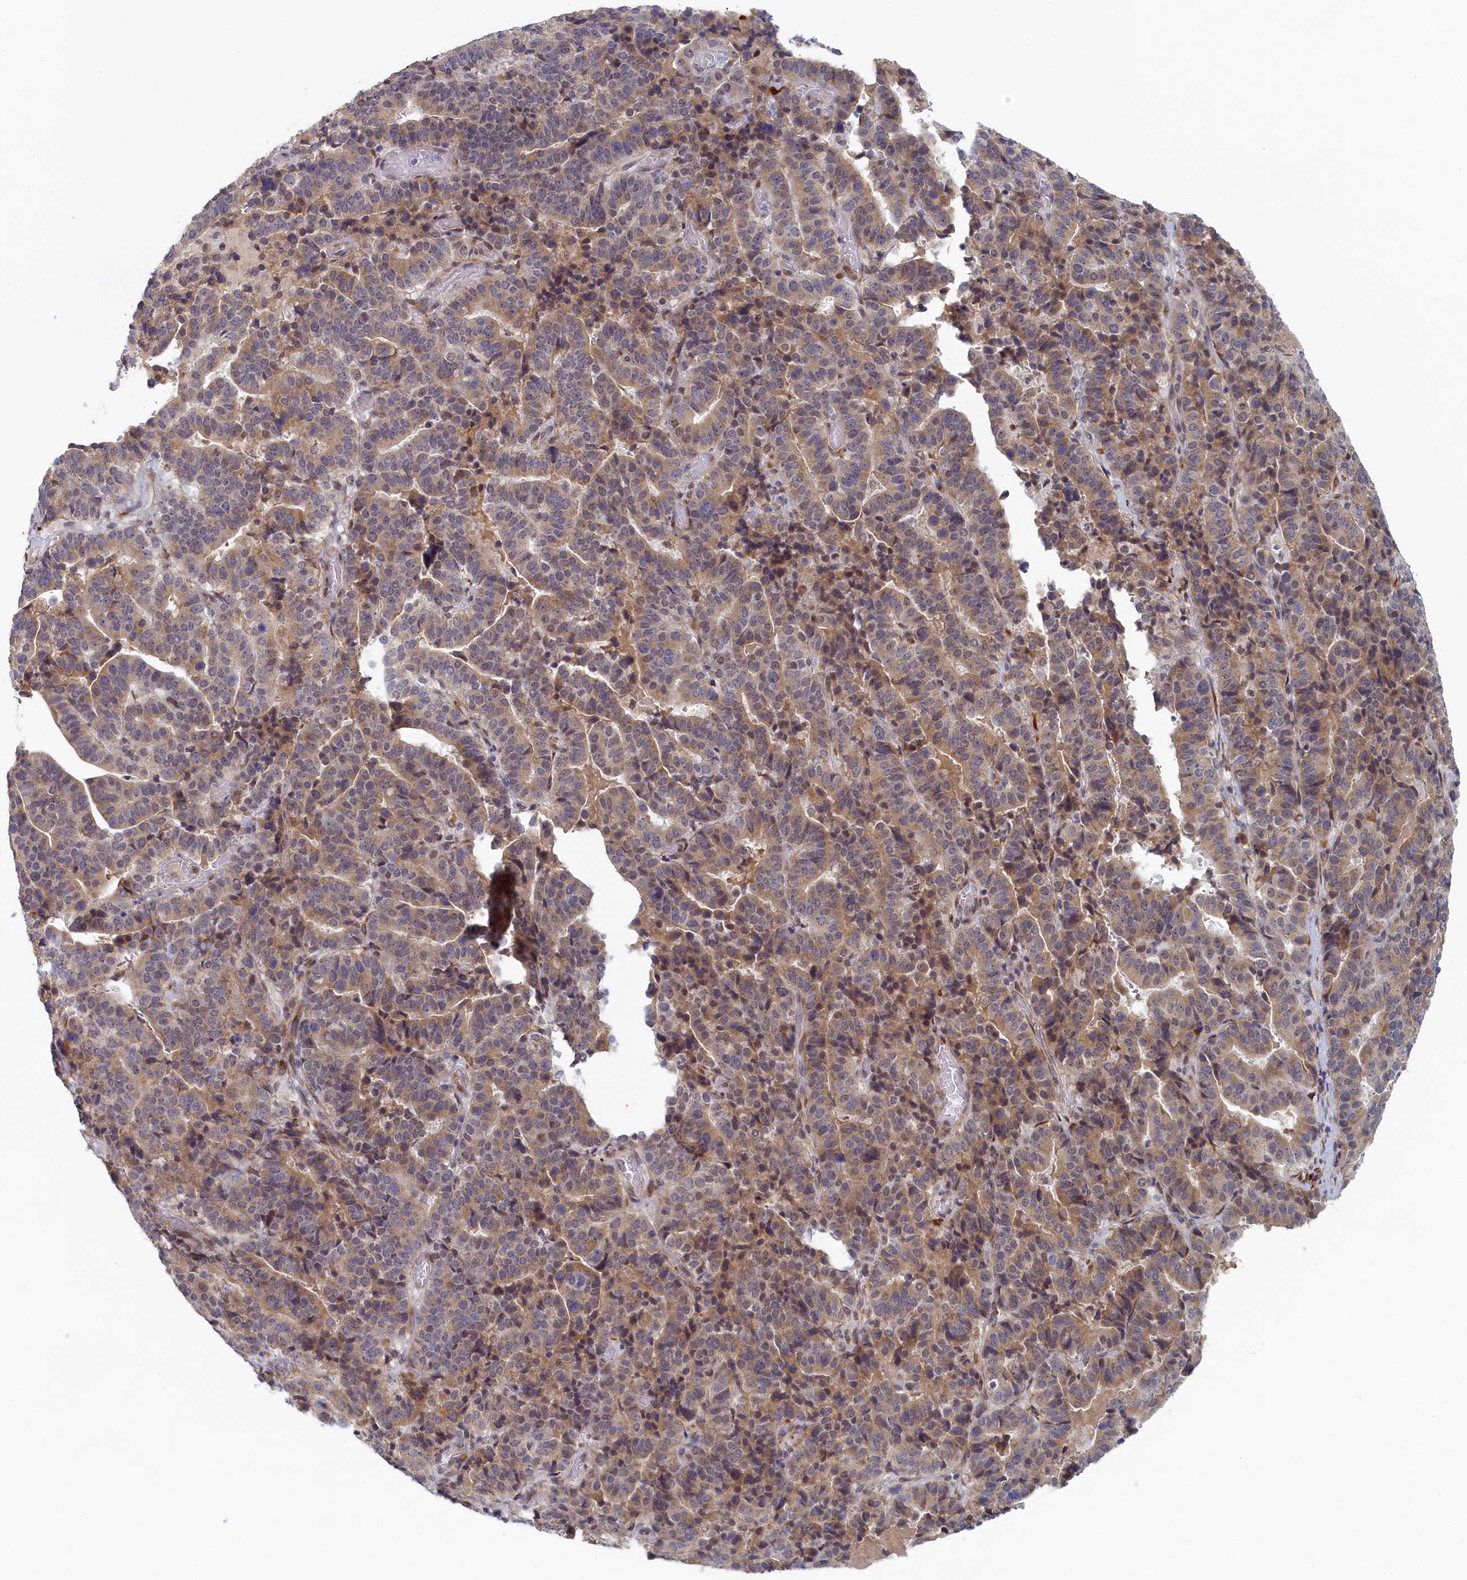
{"staining": {"intensity": "moderate", "quantity": "25%-75%", "location": "cytoplasmic/membranous"}, "tissue": "stomach cancer", "cell_type": "Tumor cells", "image_type": "cancer", "snomed": [{"axis": "morphology", "description": "Adenocarcinoma, NOS"}, {"axis": "topography", "description": "Stomach"}], "caption": "Protein analysis of stomach cancer (adenocarcinoma) tissue shows moderate cytoplasmic/membranous staining in about 25%-75% of tumor cells.", "gene": "DNAJC17", "patient": {"sex": "male", "age": 48}}